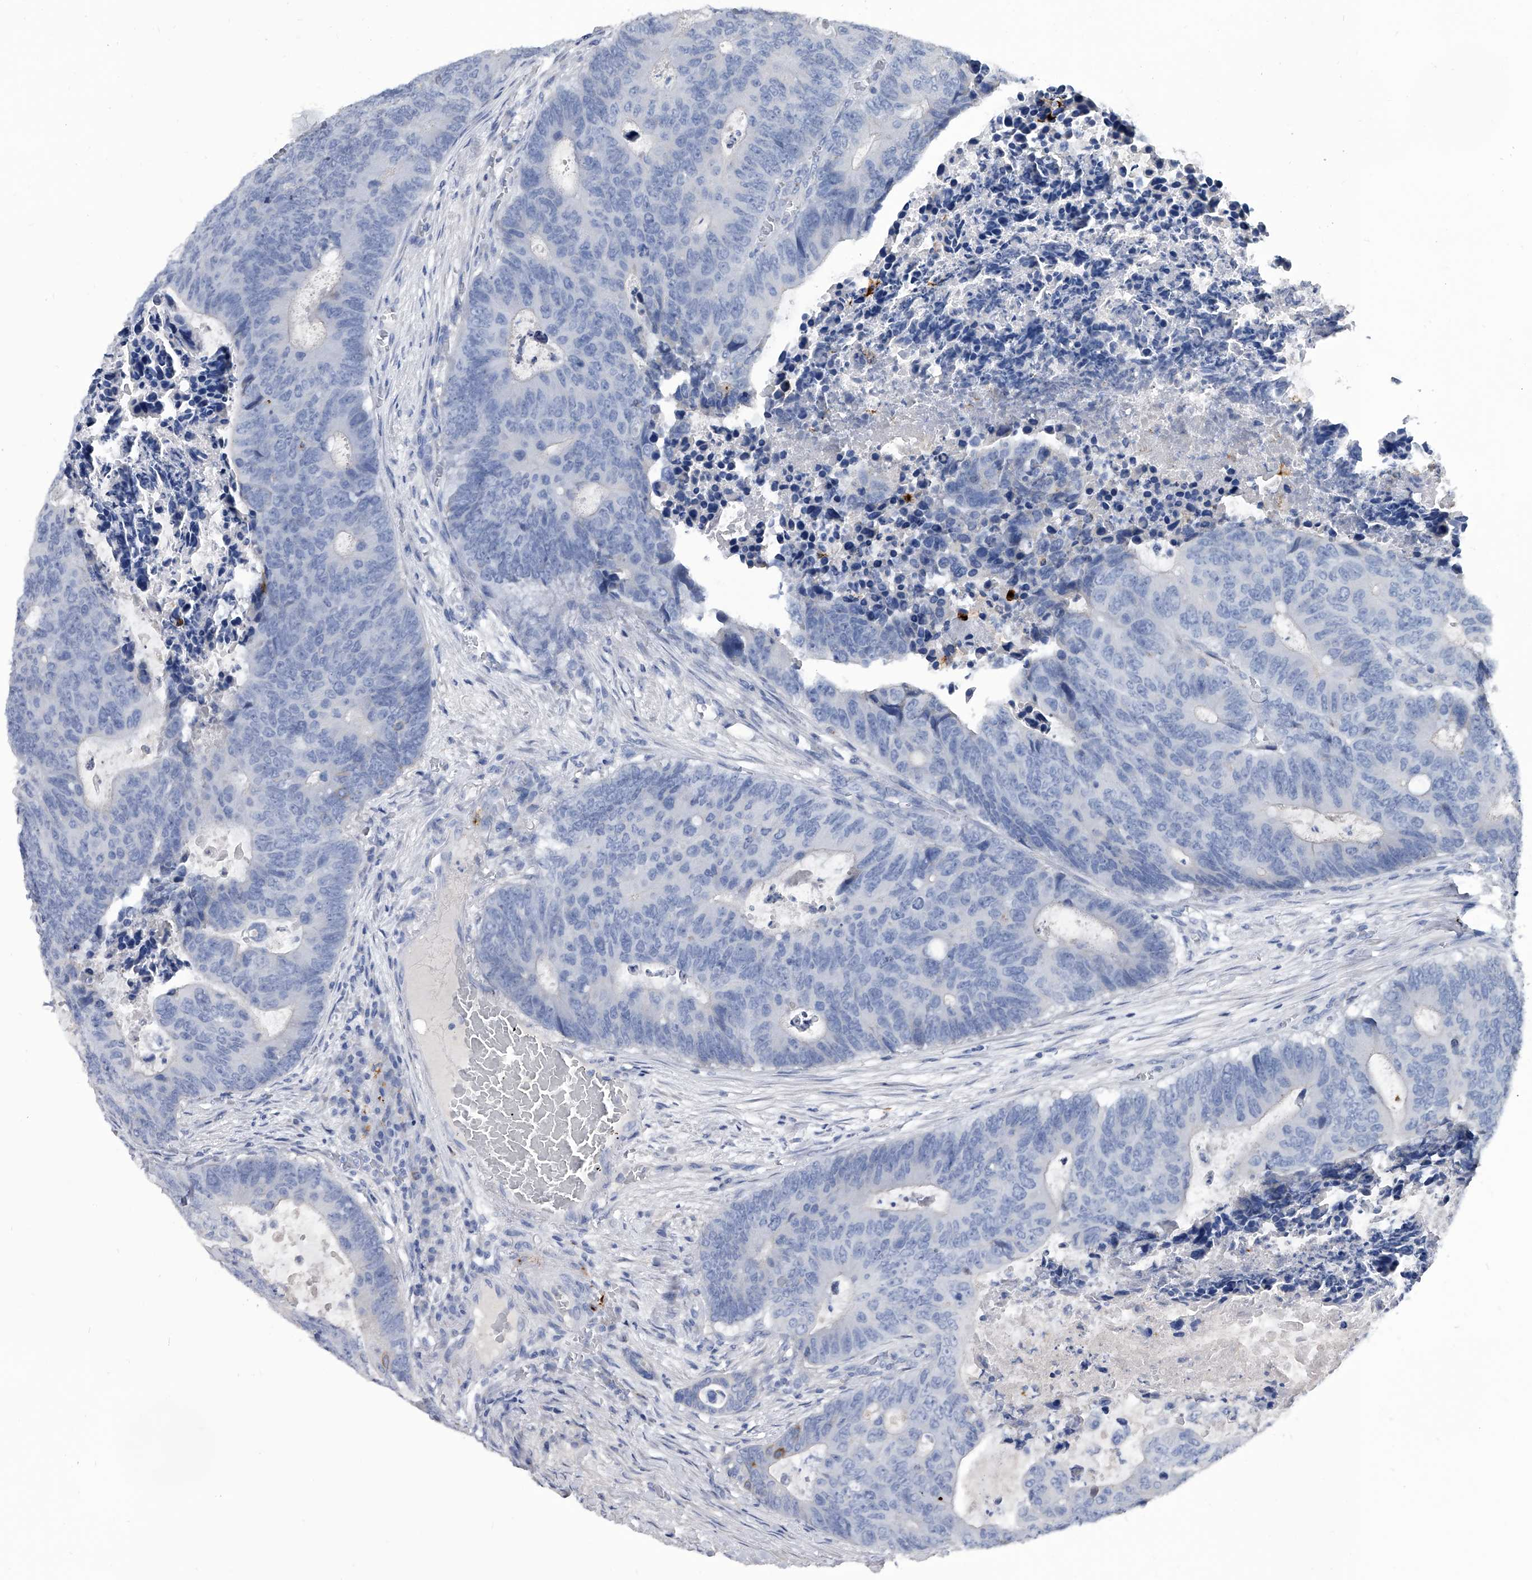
{"staining": {"intensity": "negative", "quantity": "none", "location": "none"}, "tissue": "colorectal cancer", "cell_type": "Tumor cells", "image_type": "cancer", "snomed": [{"axis": "morphology", "description": "Adenocarcinoma, NOS"}, {"axis": "topography", "description": "Colon"}], "caption": "There is no significant staining in tumor cells of colorectal cancer (adenocarcinoma).", "gene": "SPP1", "patient": {"sex": "male", "age": 87}}